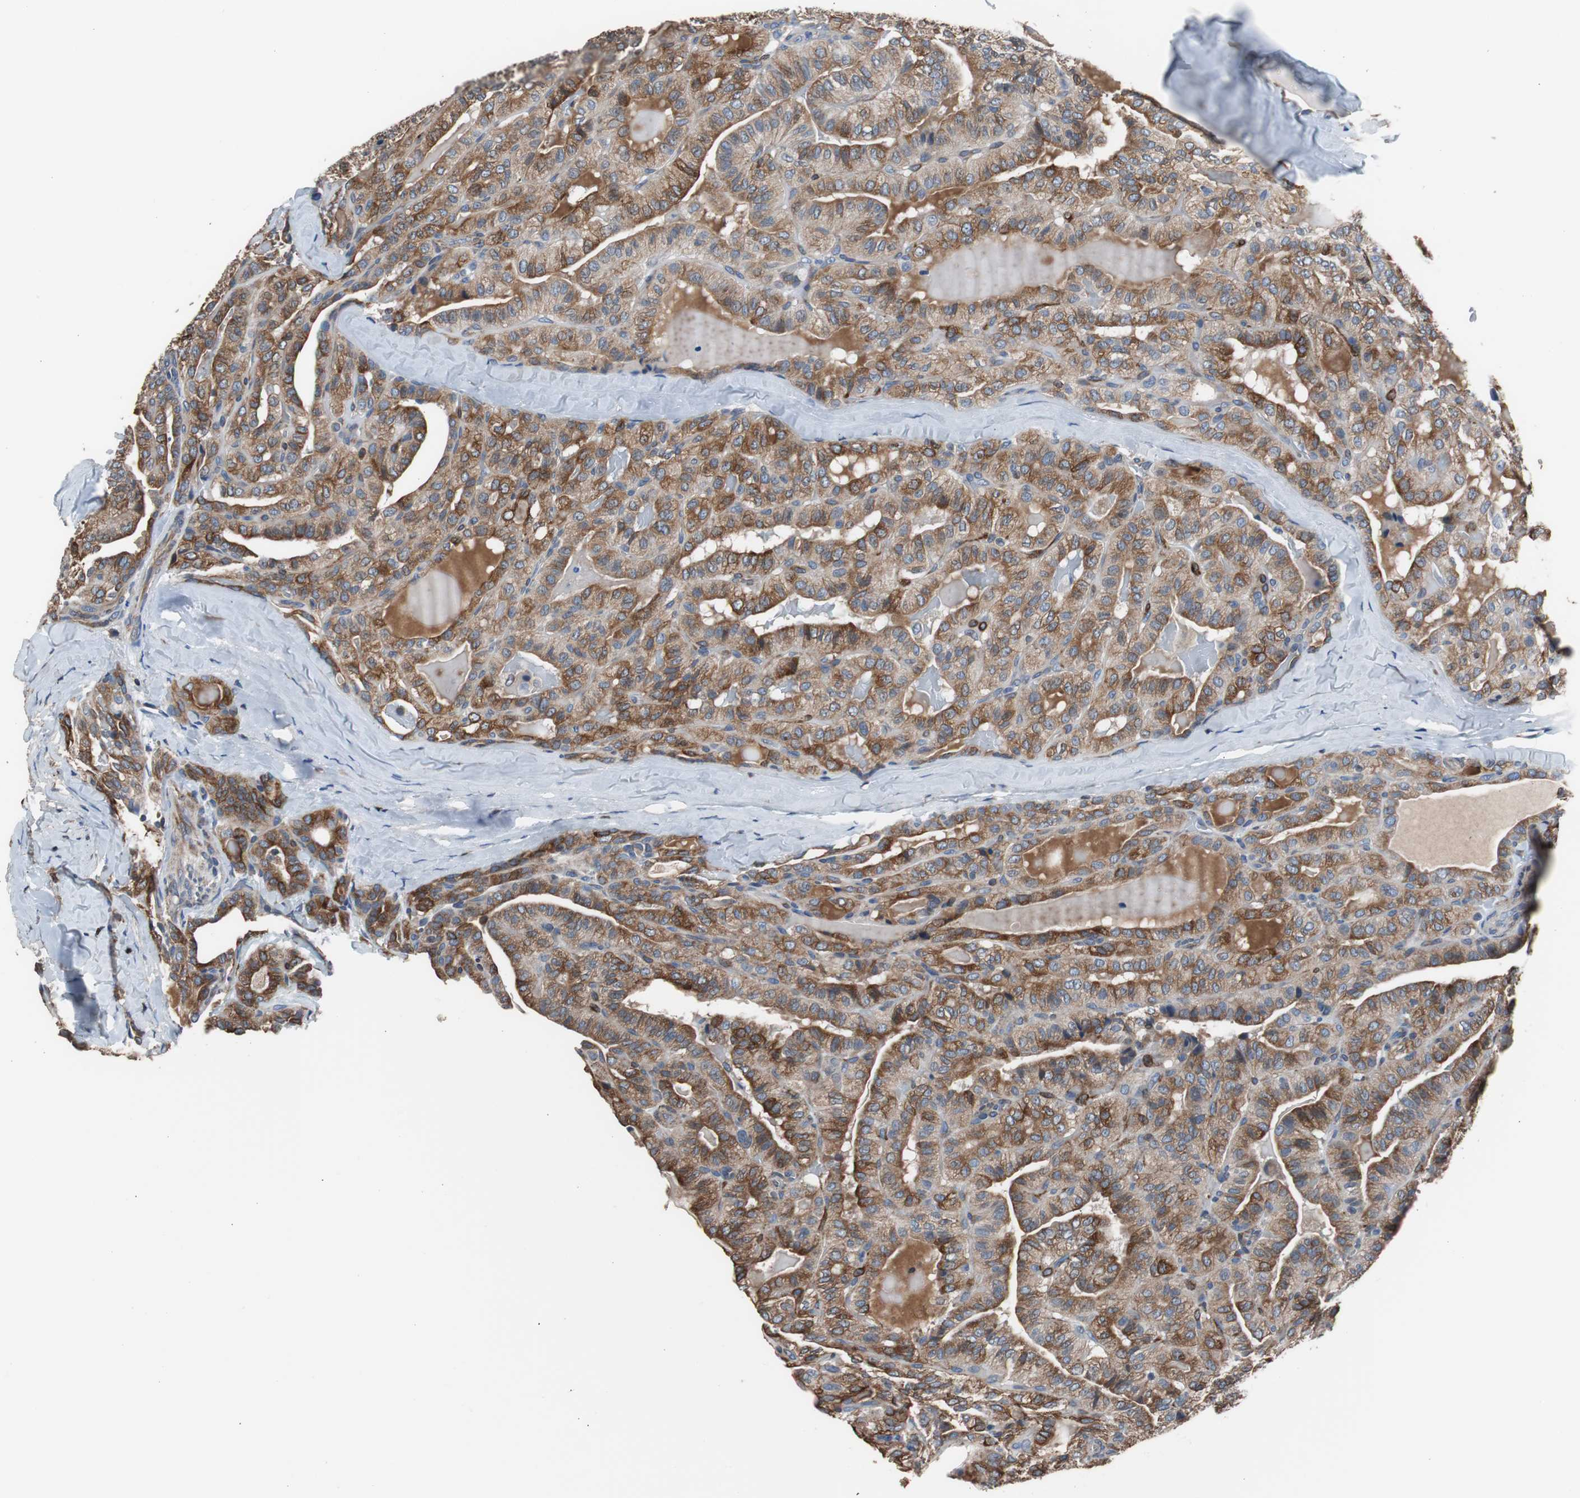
{"staining": {"intensity": "moderate", "quantity": ">75%", "location": "cytoplasmic/membranous"}, "tissue": "thyroid cancer", "cell_type": "Tumor cells", "image_type": "cancer", "snomed": [{"axis": "morphology", "description": "Papillary adenocarcinoma, NOS"}, {"axis": "topography", "description": "Thyroid gland"}], "caption": "Immunohistochemical staining of thyroid cancer (papillary adenocarcinoma) demonstrates medium levels of moderate cytoplasmic/membranous expression in about >75% of tumor cells.", "gene": "PBXIP1", "patient": {"sex": "male", "age": 77}}